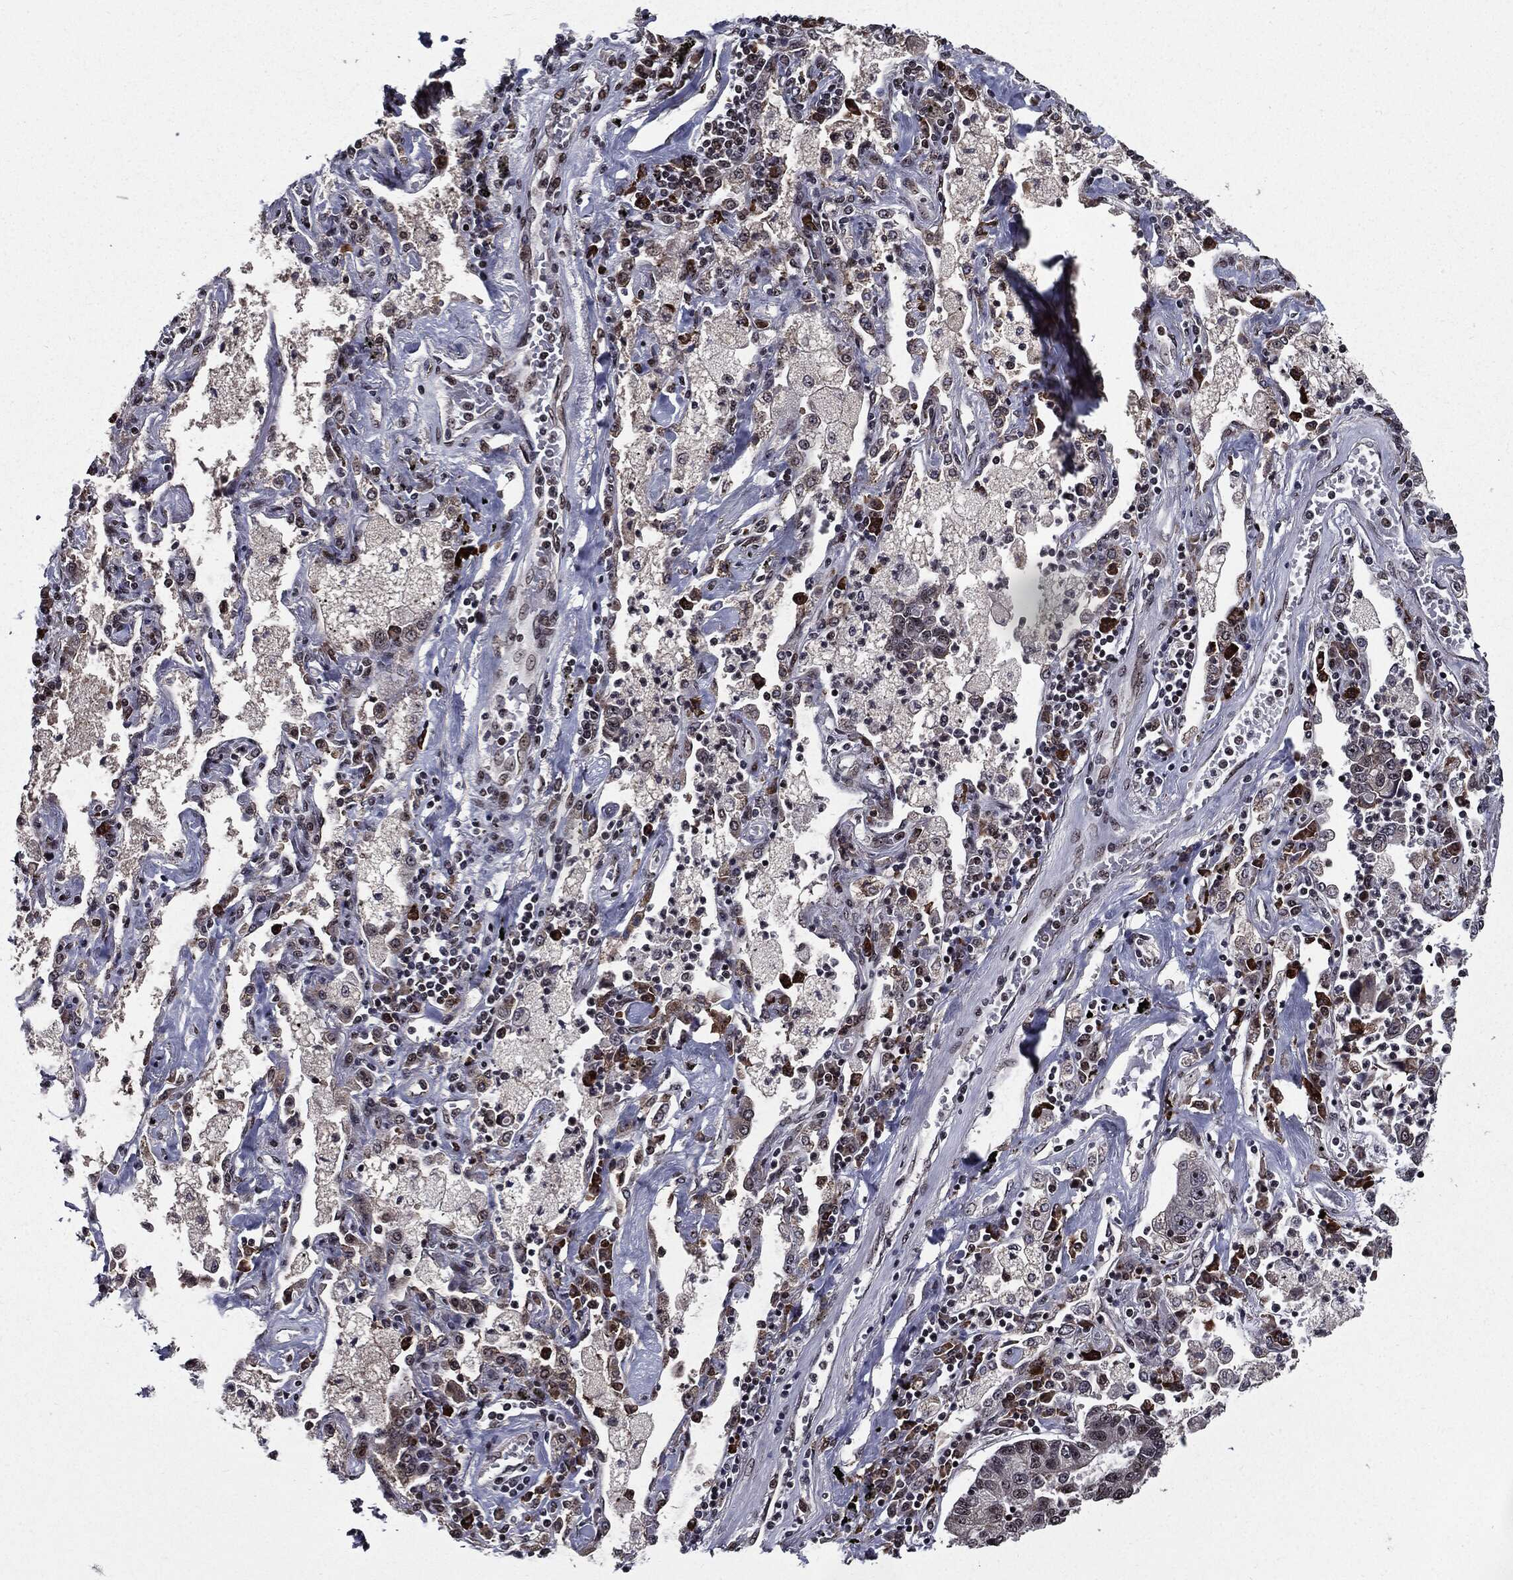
{"staining": {"intensity": "moderate", "quantity": "<25%", "location": "nuclear"}, "tissue": "lung cancer", "cell_type": "Tumor cells", "image_type": "cancer", "snomed": [{"axis": "morphology", "description": "Adenocarcinoma, NOS"}, {"axis": "topography", "description": "Lung"}], "caption": "Immunohistochemical staining of human lung adenocarcinoma exhibits moderate nuclear protein expression in approximately <25% of tumor cells. The protein is stained brown, and the nuclei are stained in blue (DAB IHC with brightfield microscopy, high magnification).", "gene": "ZFP91", "patient": {"sex": "female", "age": 57}}